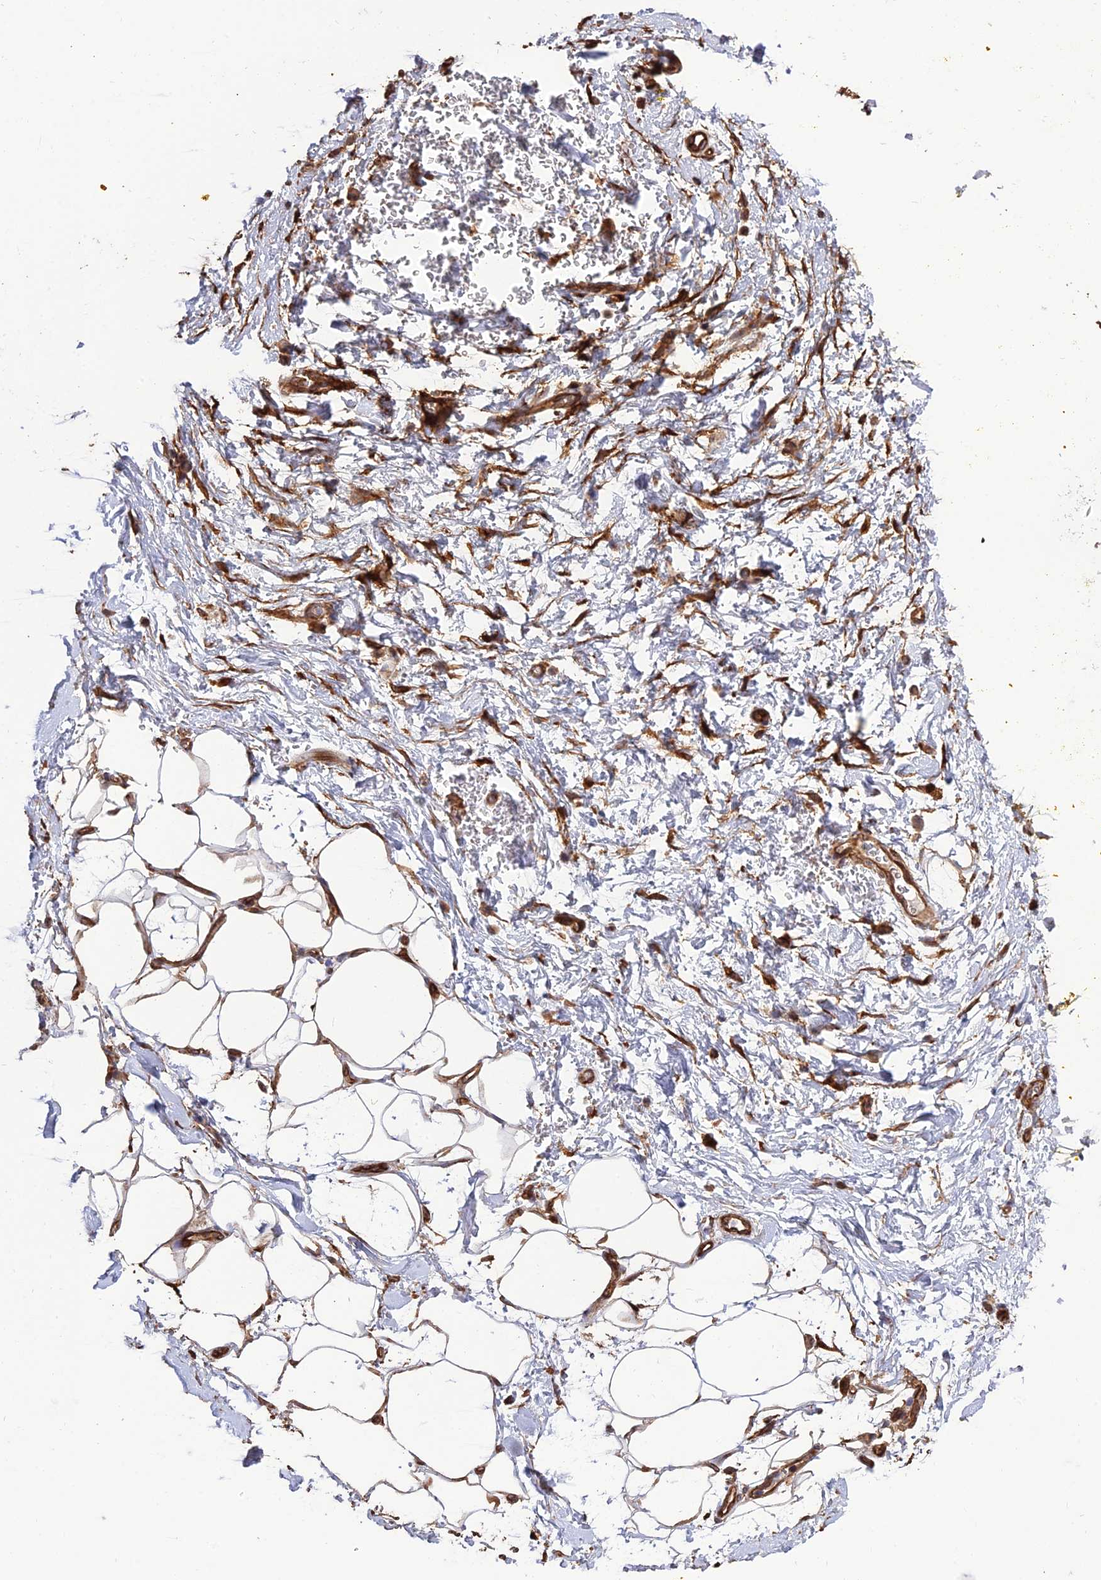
{"staining": {"intensity": "moderate", "quantity": "25%-75%", "location": "cytoplasmic/membranous"}, "tissue": "adipose tissue", "cell_type": "Adipocytes", "image_type": "normal", "snomed": [{"axis": "morphology", "description": "Normal tissue, NOS"}, {"axis": "morphology", "description": "Adenocarcinoma, NOS"}, {"axis": "topography", "description": "Pancreas"}, {"axis": "topography", "description": "Peripheral nerve tissue"}], "caption": "Immunohistochemical staining of benign human adipose tissue reveals medium levels of moderate cytoplasmic/membranous positivity in approximately 25%-75% of adipocytes. The protein of interest is shown in brown color, while the nuclei are stained blue.", "gene": "CRTAP", "patient": {"sex": "male", "age": 59}}